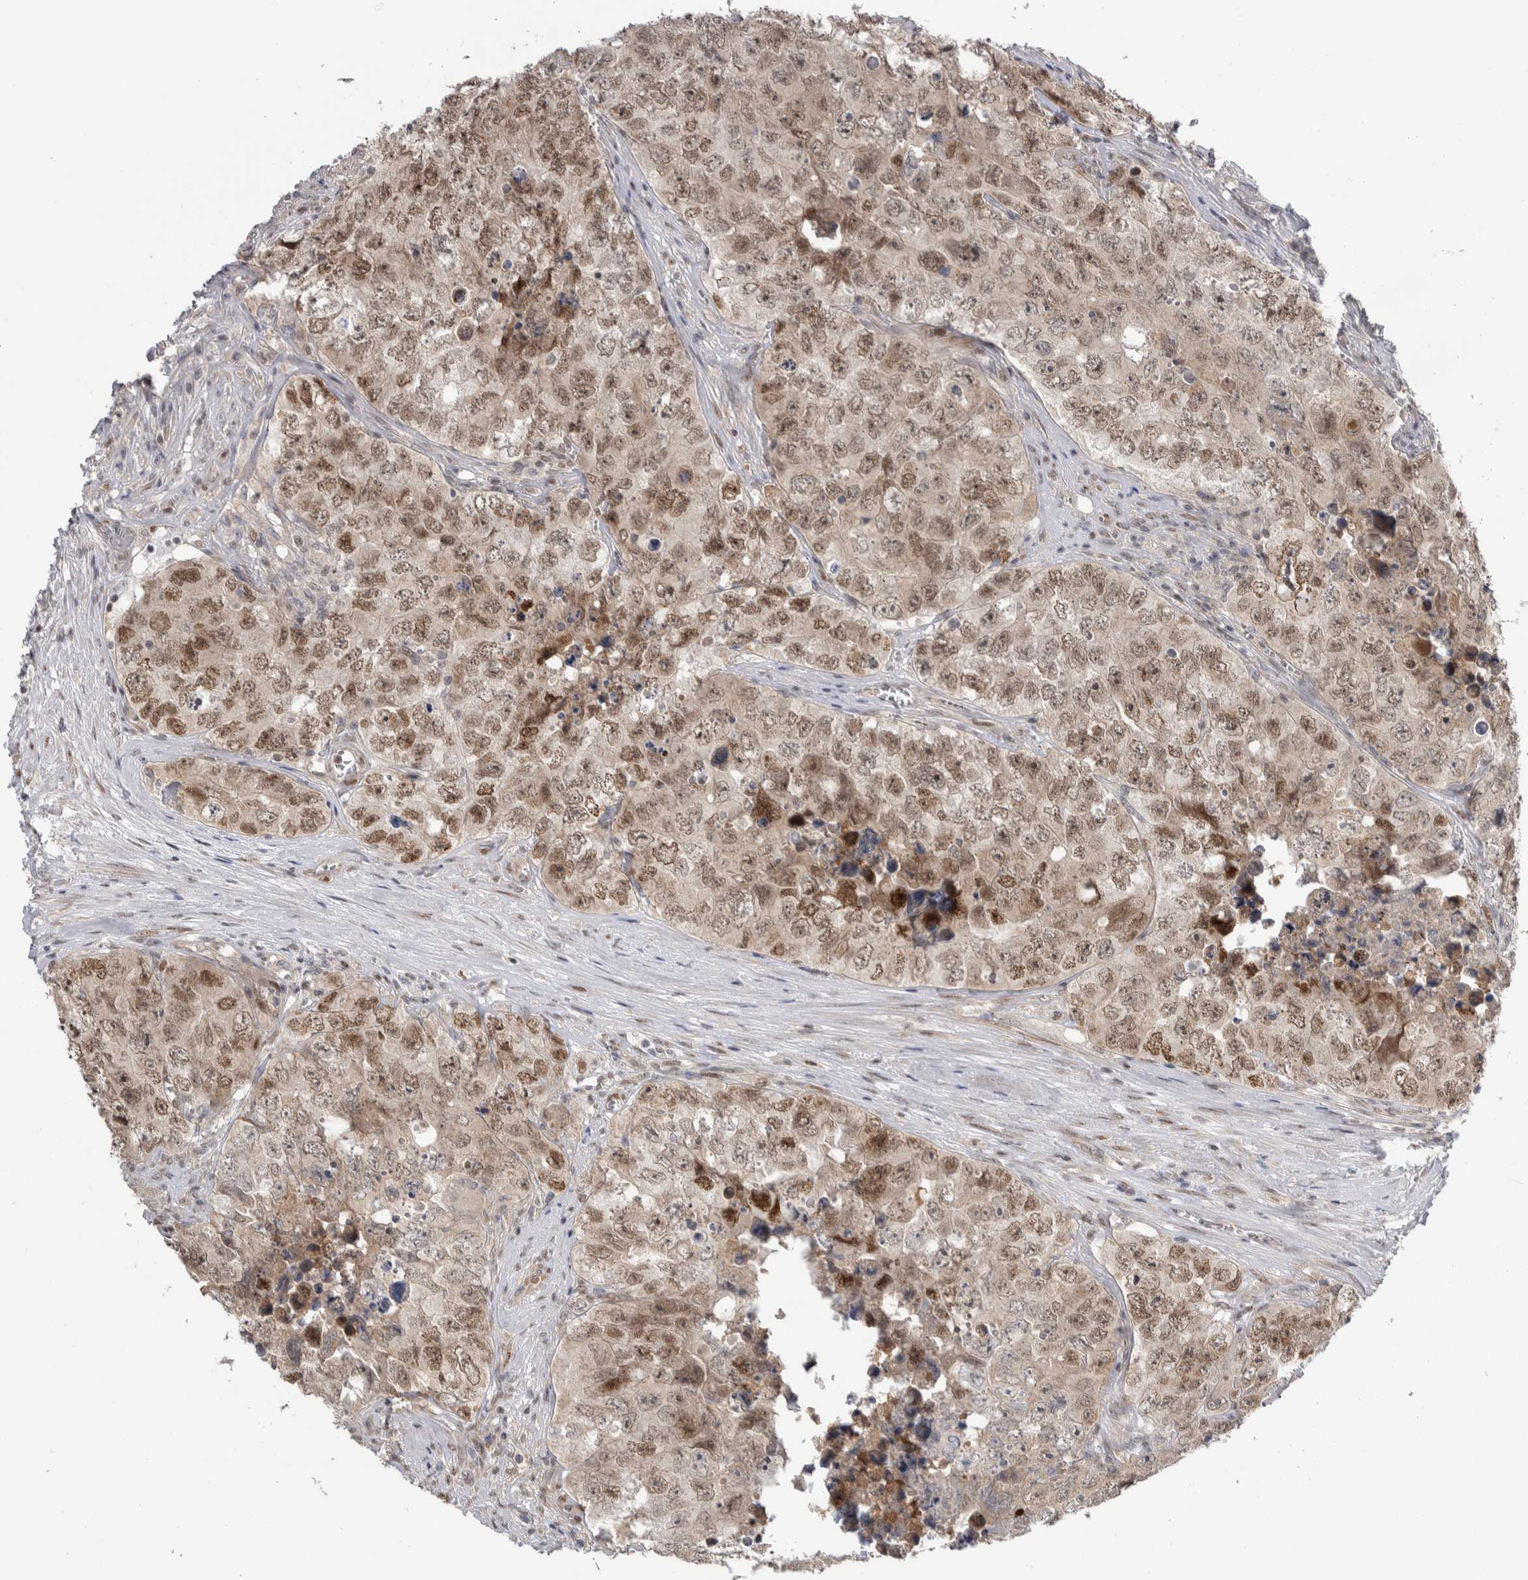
{"staining": {"intensity": "moderate", "quantity": ">75%", "location": "cytoplasmic/membranous,nuclear"}, "tissue": "testis cancer", "cell_type": "Tumor cells", "image_type": "cancer", "snomed": [{"axis": "morphology", "description": "Seminoma, NOS"}, {"axis": "morphology", "description": "Carcinoma, Embryonal, NOS"}, {"axis": "topography", "description": "Testis"}], "caption": "Moderate cytoplasmic/membranous and nuclear staining is identified in about >75% of tumor cells in embryonal carcinoma (testis).", "gene": "TAX1BP1", "patient": {"sex": "male", "age": 43}}